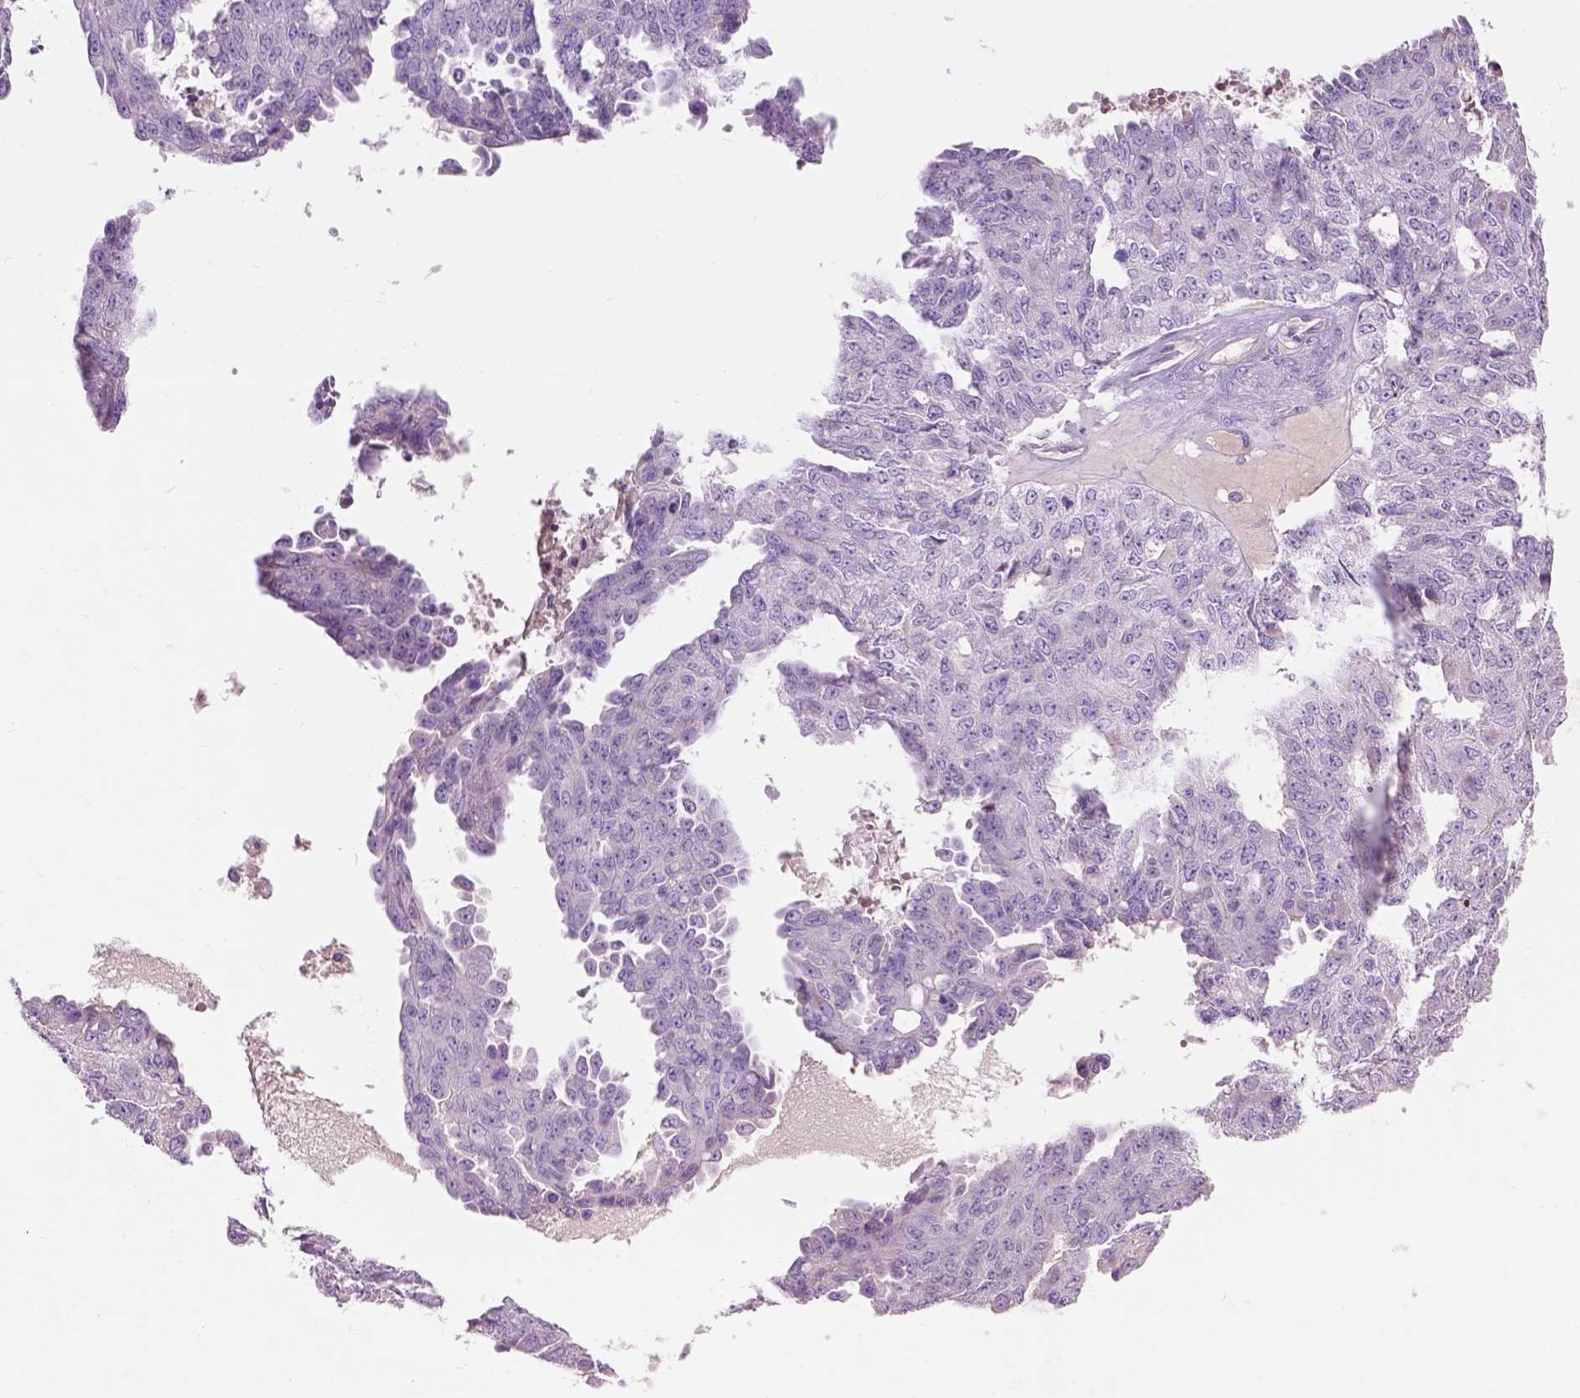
{"staining": {"intensity": "negative", "quantity": "none", "location": "none"}, "tissue": "ovarian cancer", "cell_type": "Tumor cells", "image_type": "cancer", "snomed": [{"axis": "morphology", "description": "Cystadenocarcinoma, serous, NOS"}, {"axis": "topography", "description": "Ovary"}], "caption": "Tumor cells are negative for protein expression in human ovarian cancer.", "gene": "NOXO1", "patient": {"sex": "female", "age": 71}}